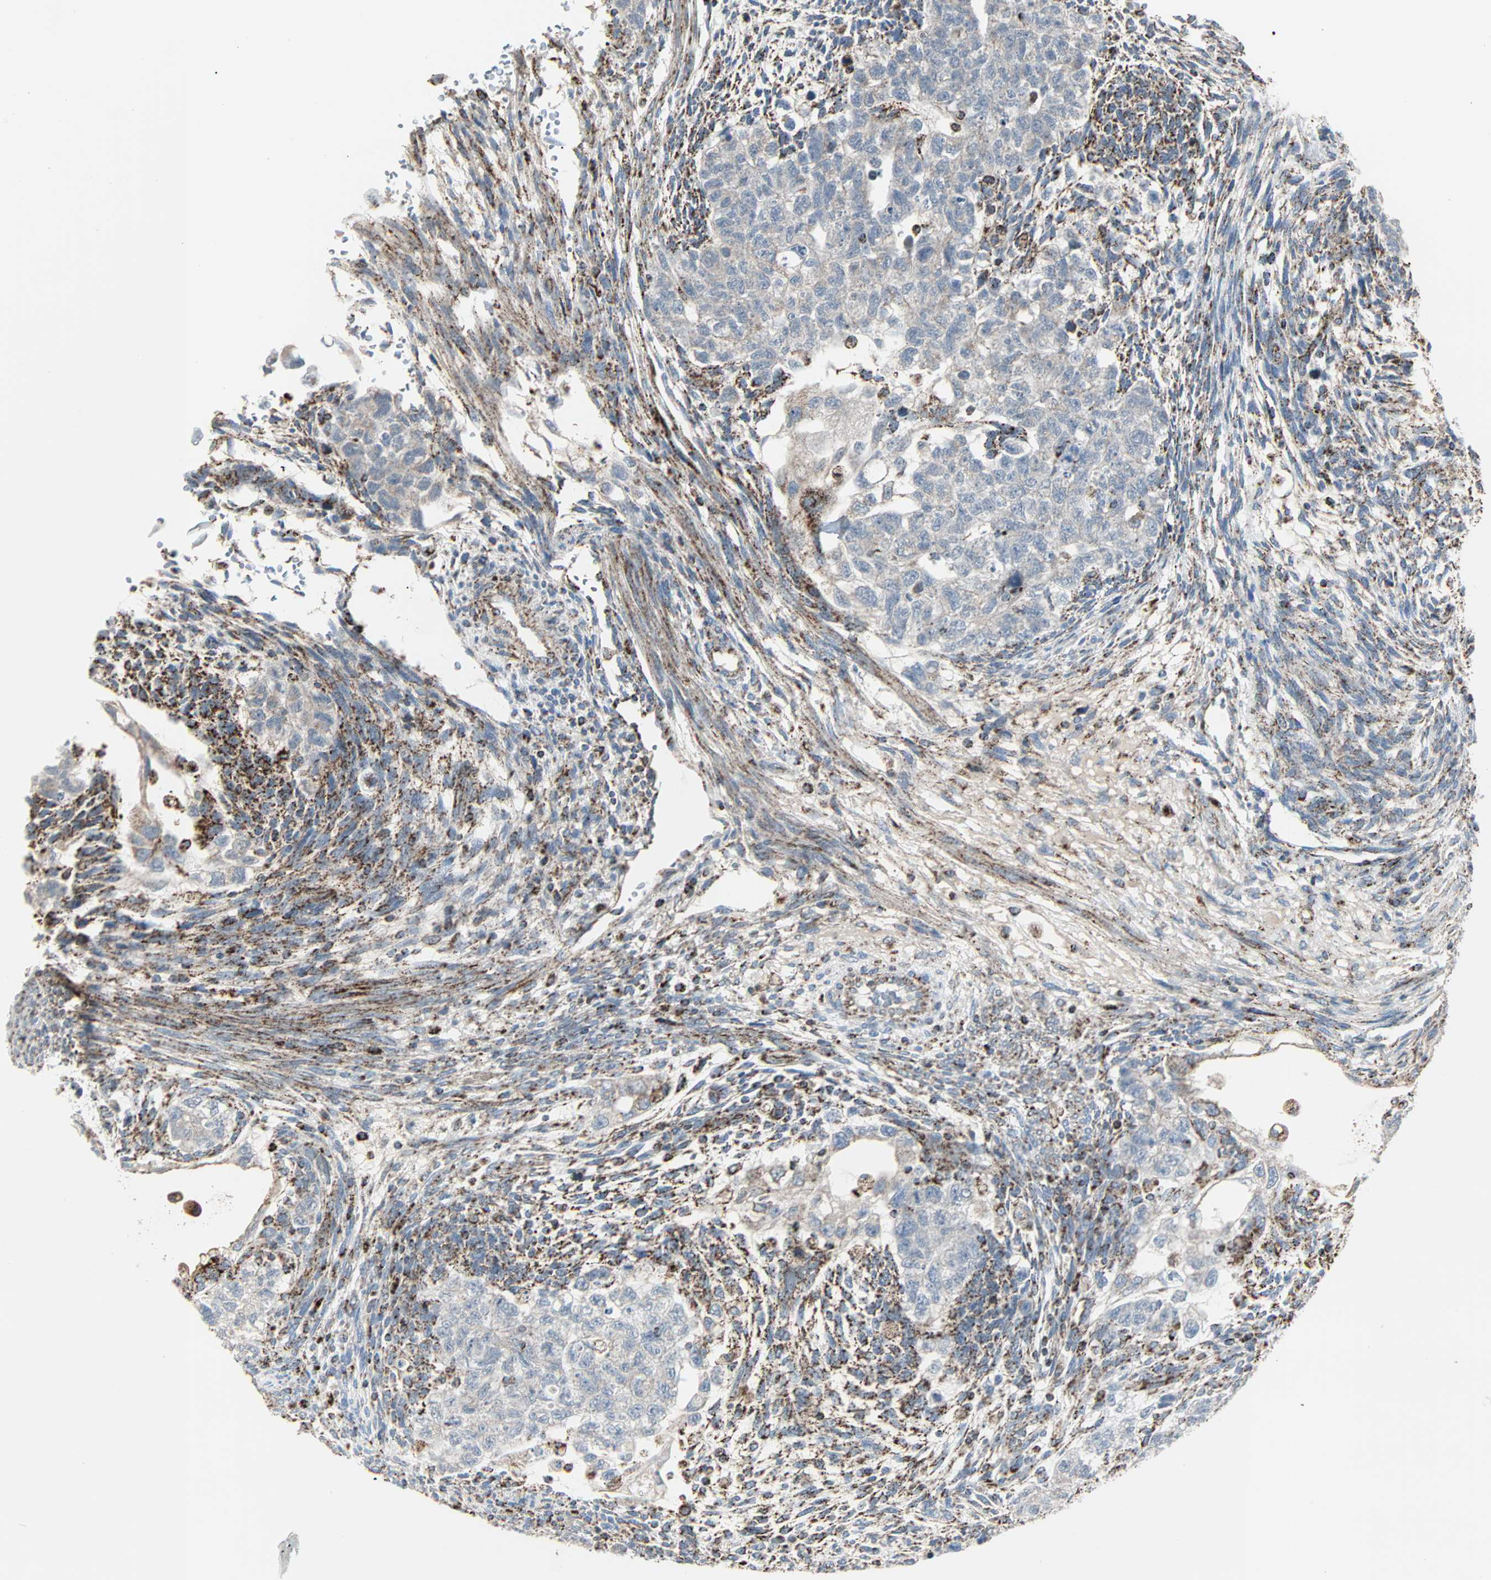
{"staining": {"intensity": "weak", "quantity": "<25%", "location": "cytoplasmic/membranous"}, "tissue": "testis cancer", "cell_type": "Tumor cells", "image_type": "cancer", "snomed": [{"axis": "morphology", "description": "Normal tissue, NOS"}, {"axis": "morphology", "description": "Carcinoma, Embryonal, NOS"}, {"axis": "topography", "description": "Testis"}], "caption": "DAB (3,3'-diaminobenzidine) immunohistochemical staining of human testis embryonal carcinoma reveals no significant staining in tumor cells.", "gene": "IDH2", "patient": {"sex": "male", "age": 36}}